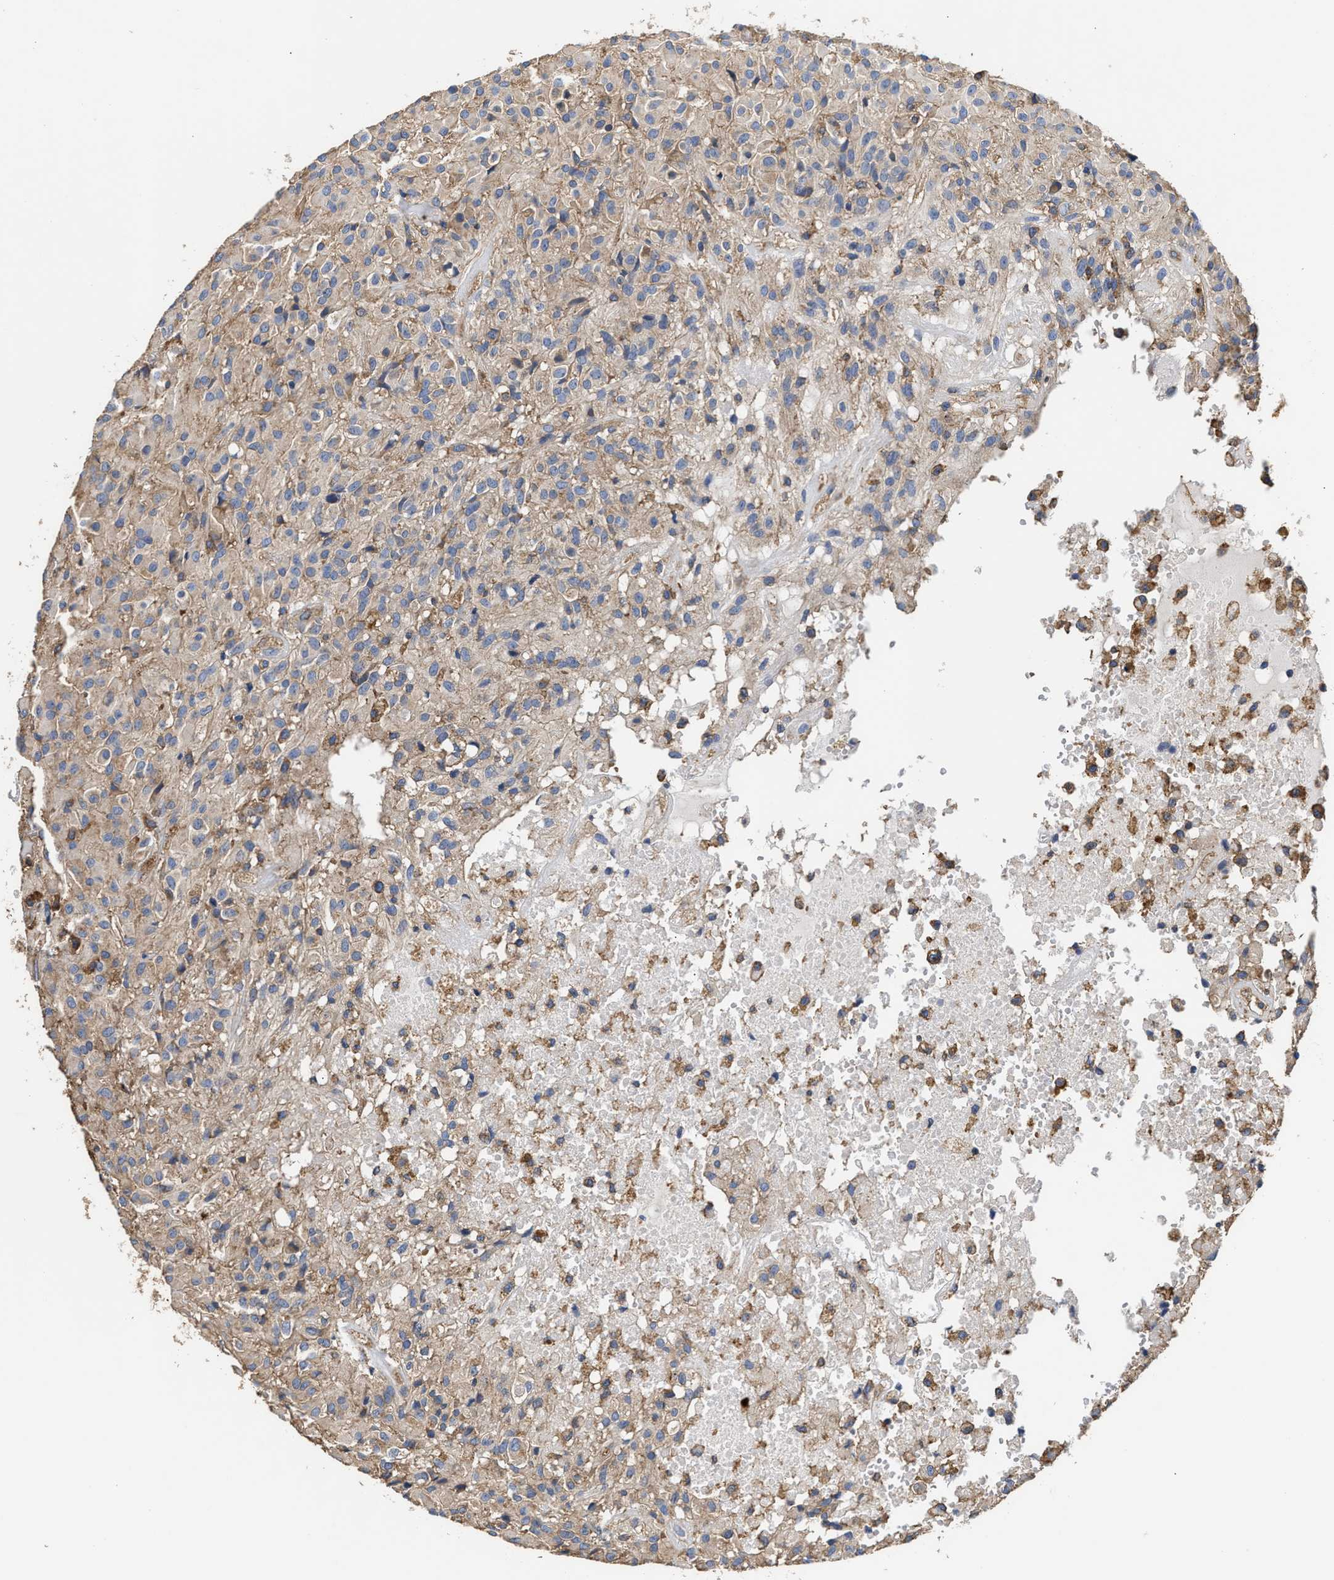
{"staining": {"intensity": "weak", "quantity": "<25%", "location": "cytoplasmic/membranous"}, "tissue": "glioma", "cell_type": "Tumor cells", "image_type": "cancer", "snomed": [{"axis": "morphology", "description": "Glioma, malignant, High grade"}, {"axis": "topography", "description": "Brain"}], "caption": "Photomicrograph shows no significant protein expression in tumor cells of high-grade glioma (malignant).", "gene": "KLB", "patient": {"sex": "female", "age": 59}}